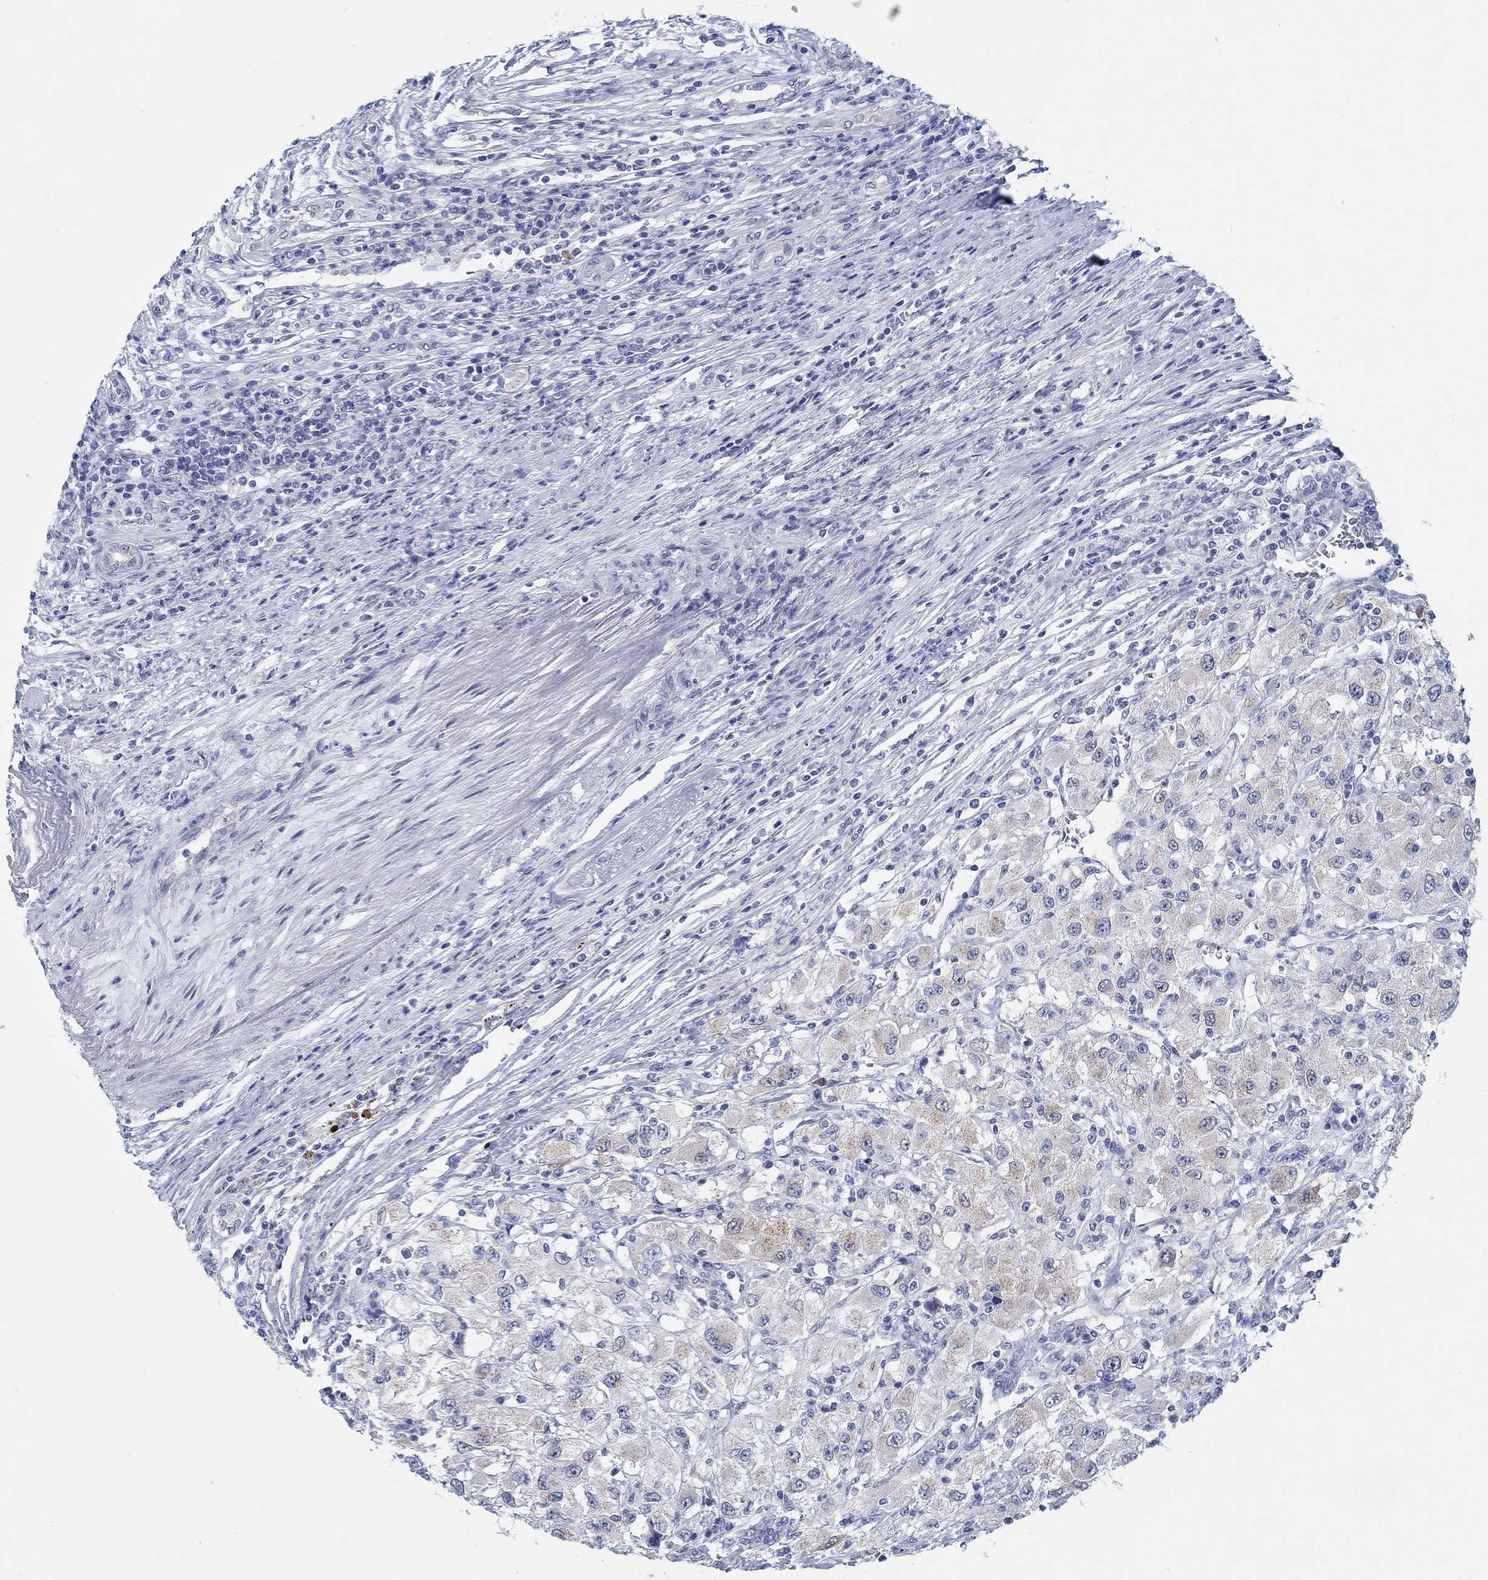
{"staining": {"intensity": "weak", "quantity": "<25%", "location": "cytoplasmic/membranous"}, "tissue": "renal cancer", "cell_type": "Tumor cells", "image_type": "cancer", "snomed": [{"axis": "morphology", "description": "Adenocarcinoma, NOS"}, {"axis": "topography", "description": "Kidney"}], "caption": "The micrograph shows no staining of tumor cells in renal cancer (adenocarcinoma).", "gene": "TEKT4", "patient": {"sex": "female", "age": 67}}